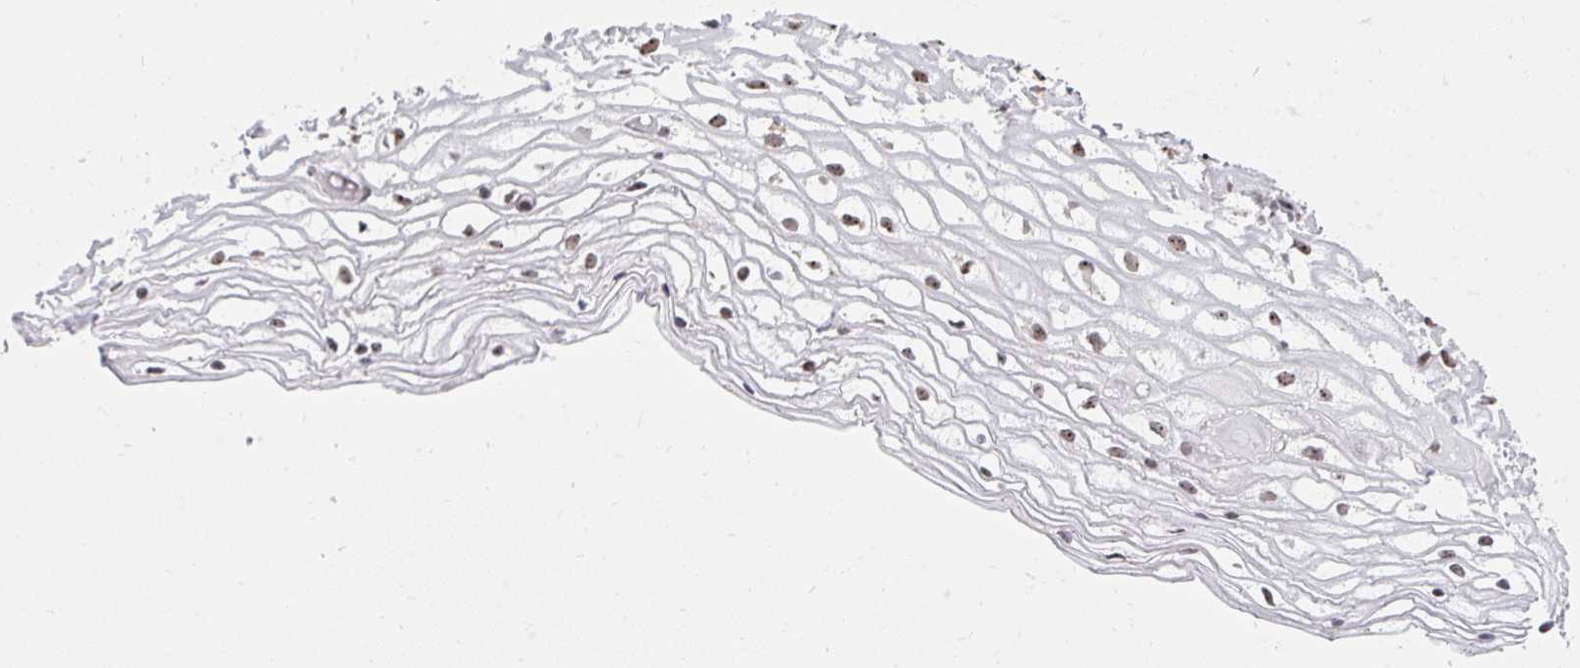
{"staining": {"intensity": "moderate", "quantity": ">75%", "location": "nuclear"}, "tissue": "cervix", "cell_type": "Glandular cells", "image_type": "normal", "snomed": [{"axis": "morphology", "description": "Normal tissue, NOS"}, {"axis": "topography", "description": "Cervix"}], "caption": "Protein staining of unremarkable cervix reveals moderate nuclear positivity in about >75% of glandular cells. (DAB (3,3'-diaminobenzidine) IHC, brown staining for protein, blue staining for nuclei).", "gene": "HIRA", "patient": {"sex": "female", "age": 36}}